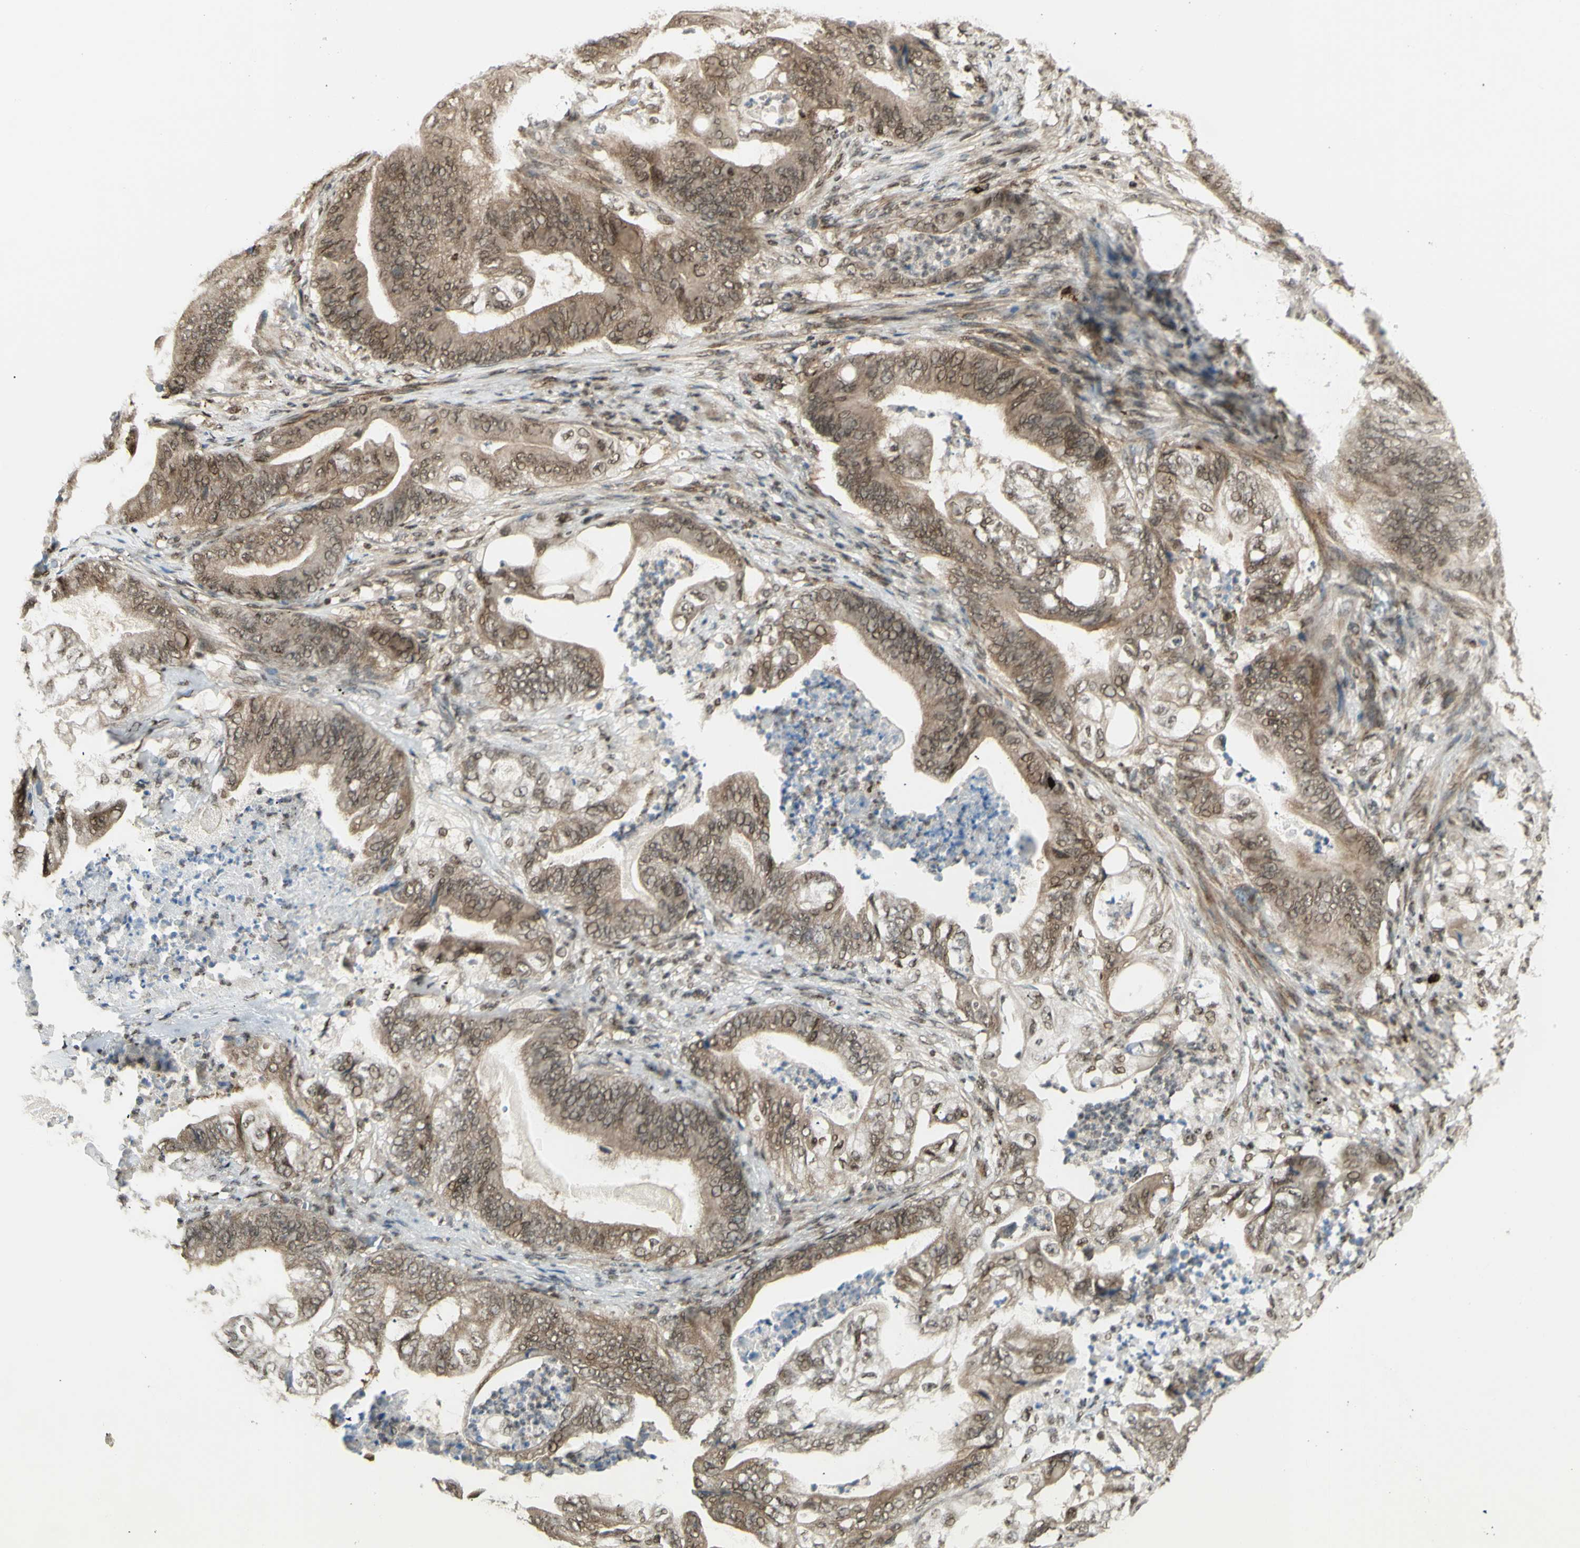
{"staining": {"intensity": "weak", "quantity": ">75%", "location": "cytoplasmic/membranous,nuclear"}, "tissue": "stomach cancer", "cell_type": "Tumor cells", "image_type": "cancer", "snomed": [{"axis": "morphology", "description": "Adenocarcinoma, NOS"}, {"axis": "topography", "description": "Stomach"}], "caption": "Stomach adenocarcinoma tissue displays weak cytoplasmic/membranous and nuclear positivity in about >75% of tumor cells, visualized by immunohistochemistry.", "gene": "ZMYM6", "patient": {"sex": "female", "age": 73}}